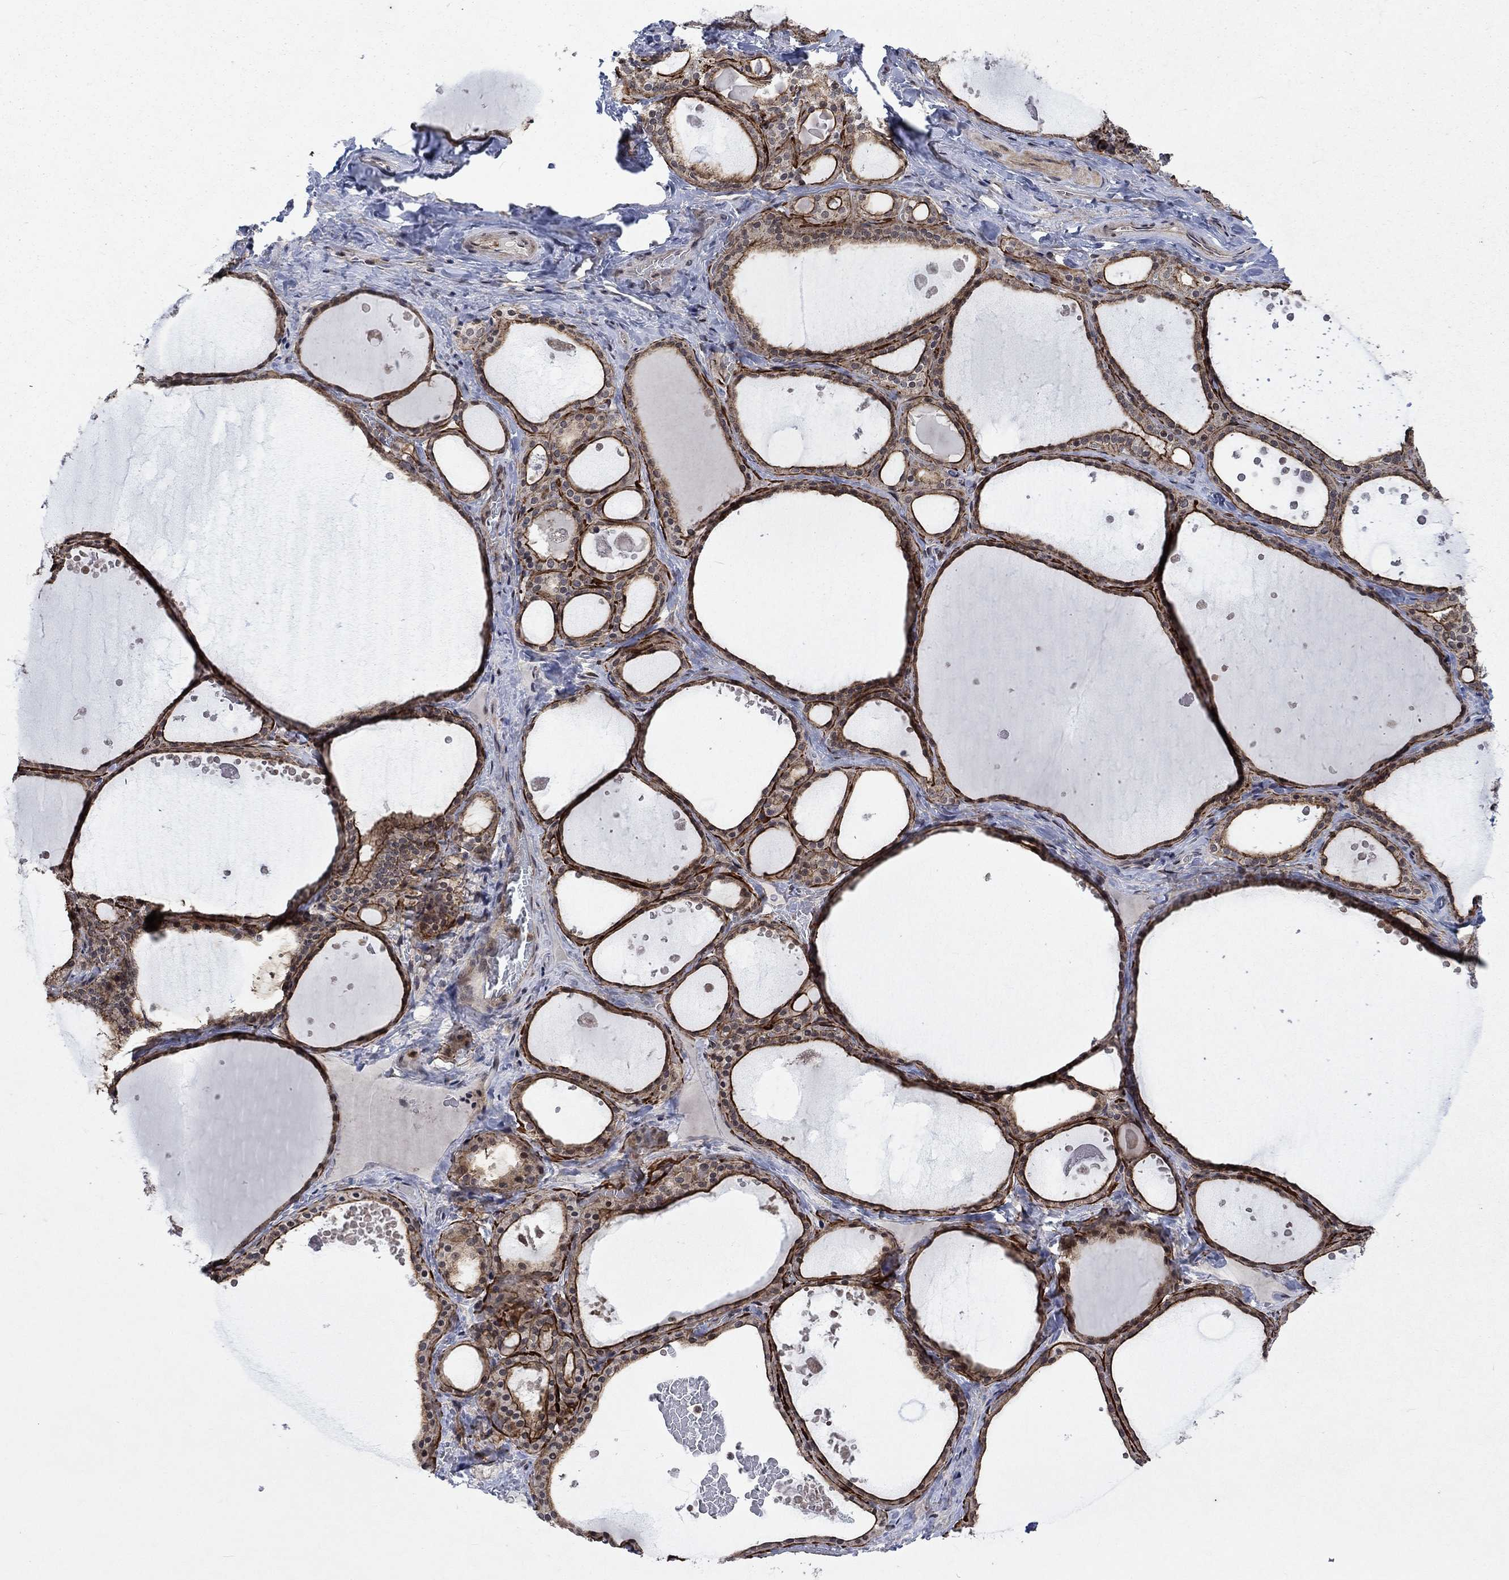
{"staining": {"intensity": "strong", "quantity": ">75%", "location": "cytoplasmic/membranous"}, "tissue": "thyroid gland", "cell_type": "Glandular cells", "image_type": "normal", "snomed": [{"axis": "morphology", "description": "Normal tissue, NOS"}, {"axis": "topography", "description": "Thyroid gland"}], "caption": "An image of thyroid gland stained for a protein exhibits strong cytoplasmic/membranous brown staining in glandular cells. The staining was performed using DAB to visualize the protein expression in brown, while the nuclei were stained in blue with hematoxylin (Magnification: 20x).", "gene": "PPP1R9A", "patient": {"sex": "male", "age": 63}}